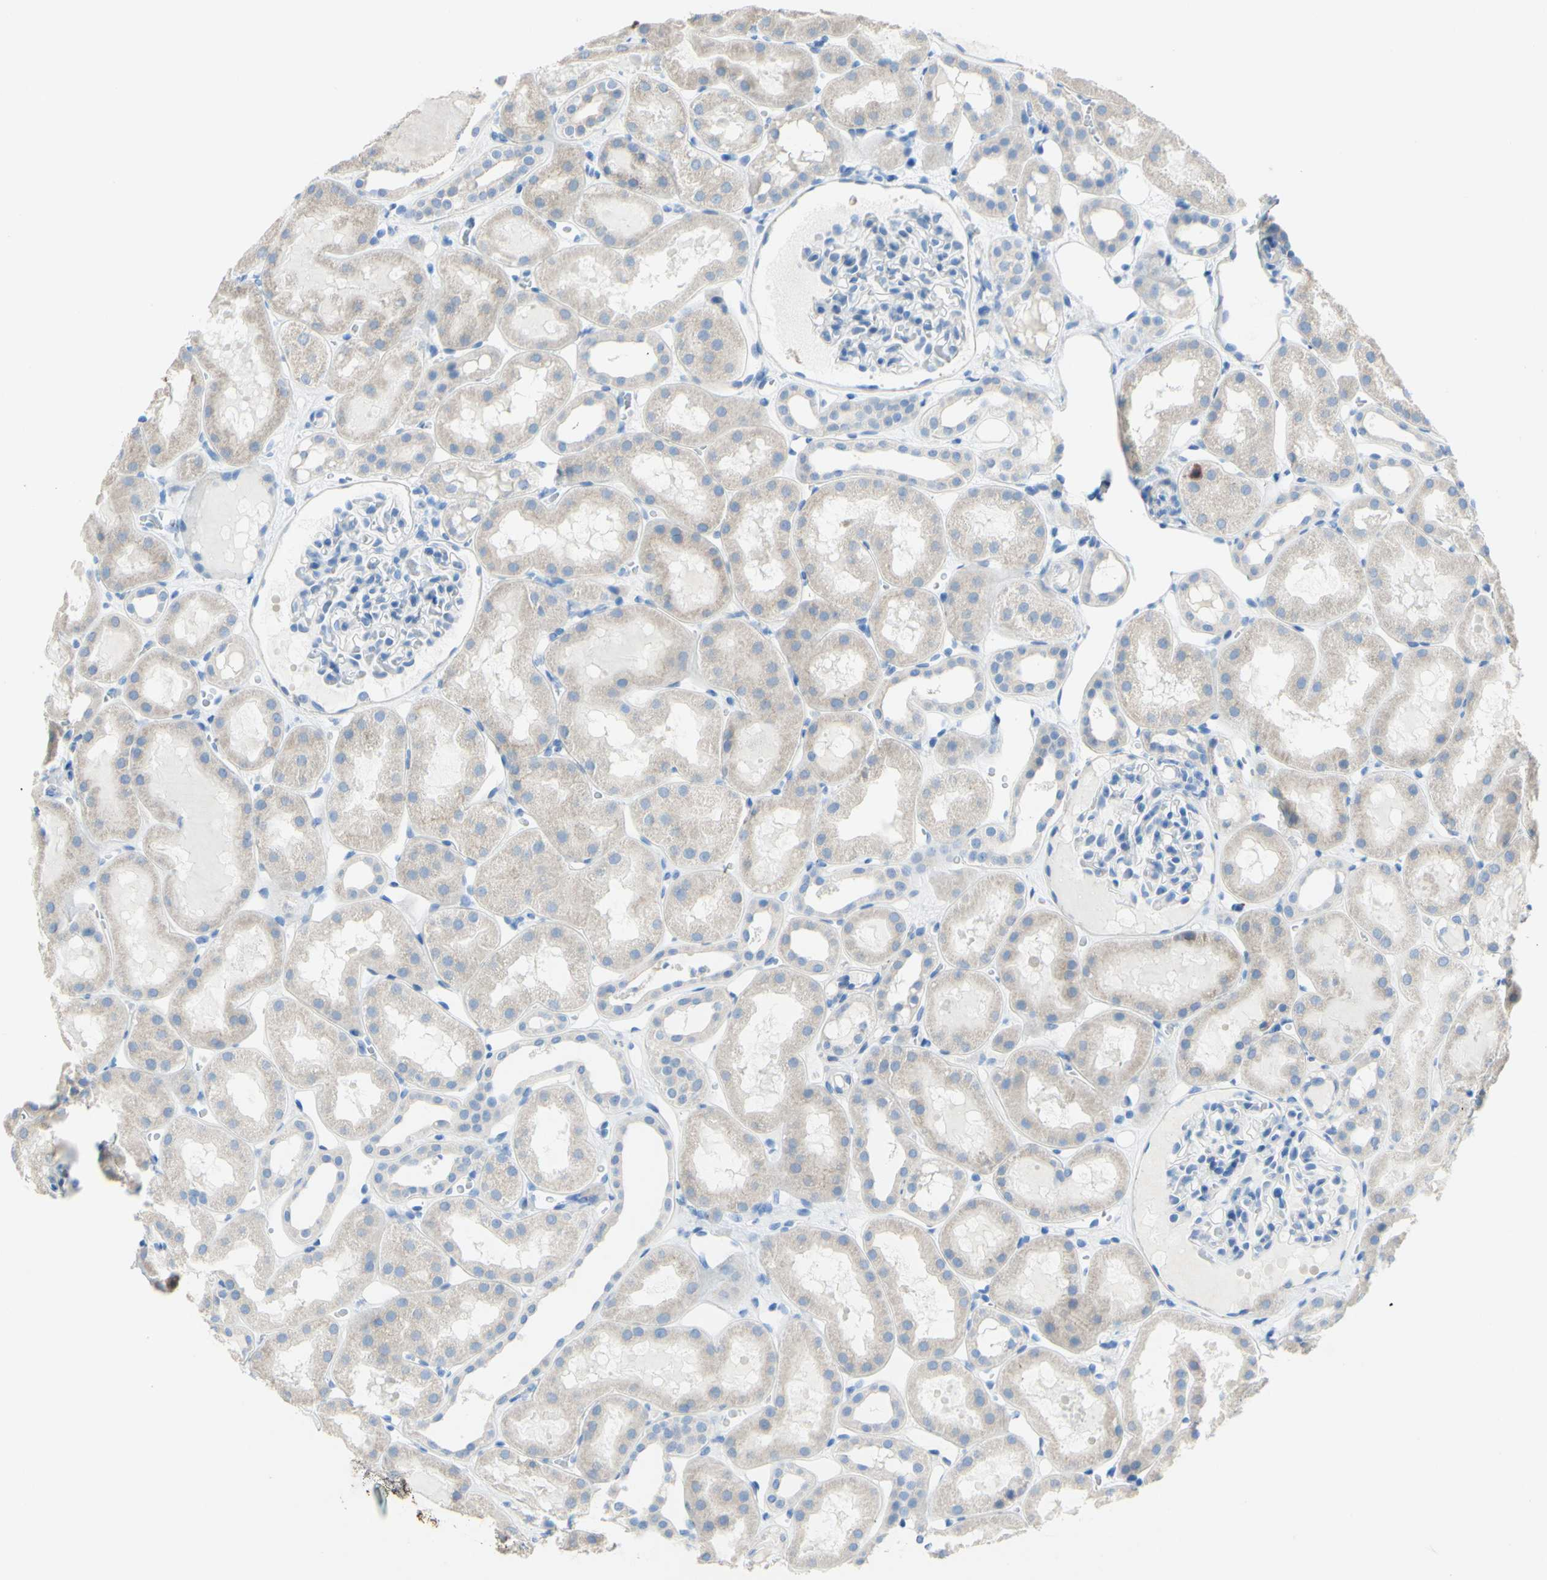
{"staining": {"intensity": "negative", "quantity": "none", "location": "none"}, "tissue": "kidney", "cell_type": "Cells in glomeruli", "image_type": "normal", "snomed": [{"axis": "morphology", "description": "Normal tissue, NOS"}, {"axis": "topography", "description": "Kidney"}, {"axis": "topography", "description": "Urinary bladder"}], "caption": "DAB immunohistochemical staining of normal kidney reveals no significant positivity in cells in glomeruli. (DAB (3,3'-diaminobenzidine) immunohistochemistry, high magnification).", "gene": "DSC2", "patient": {"sex": "male", "age": 16}}